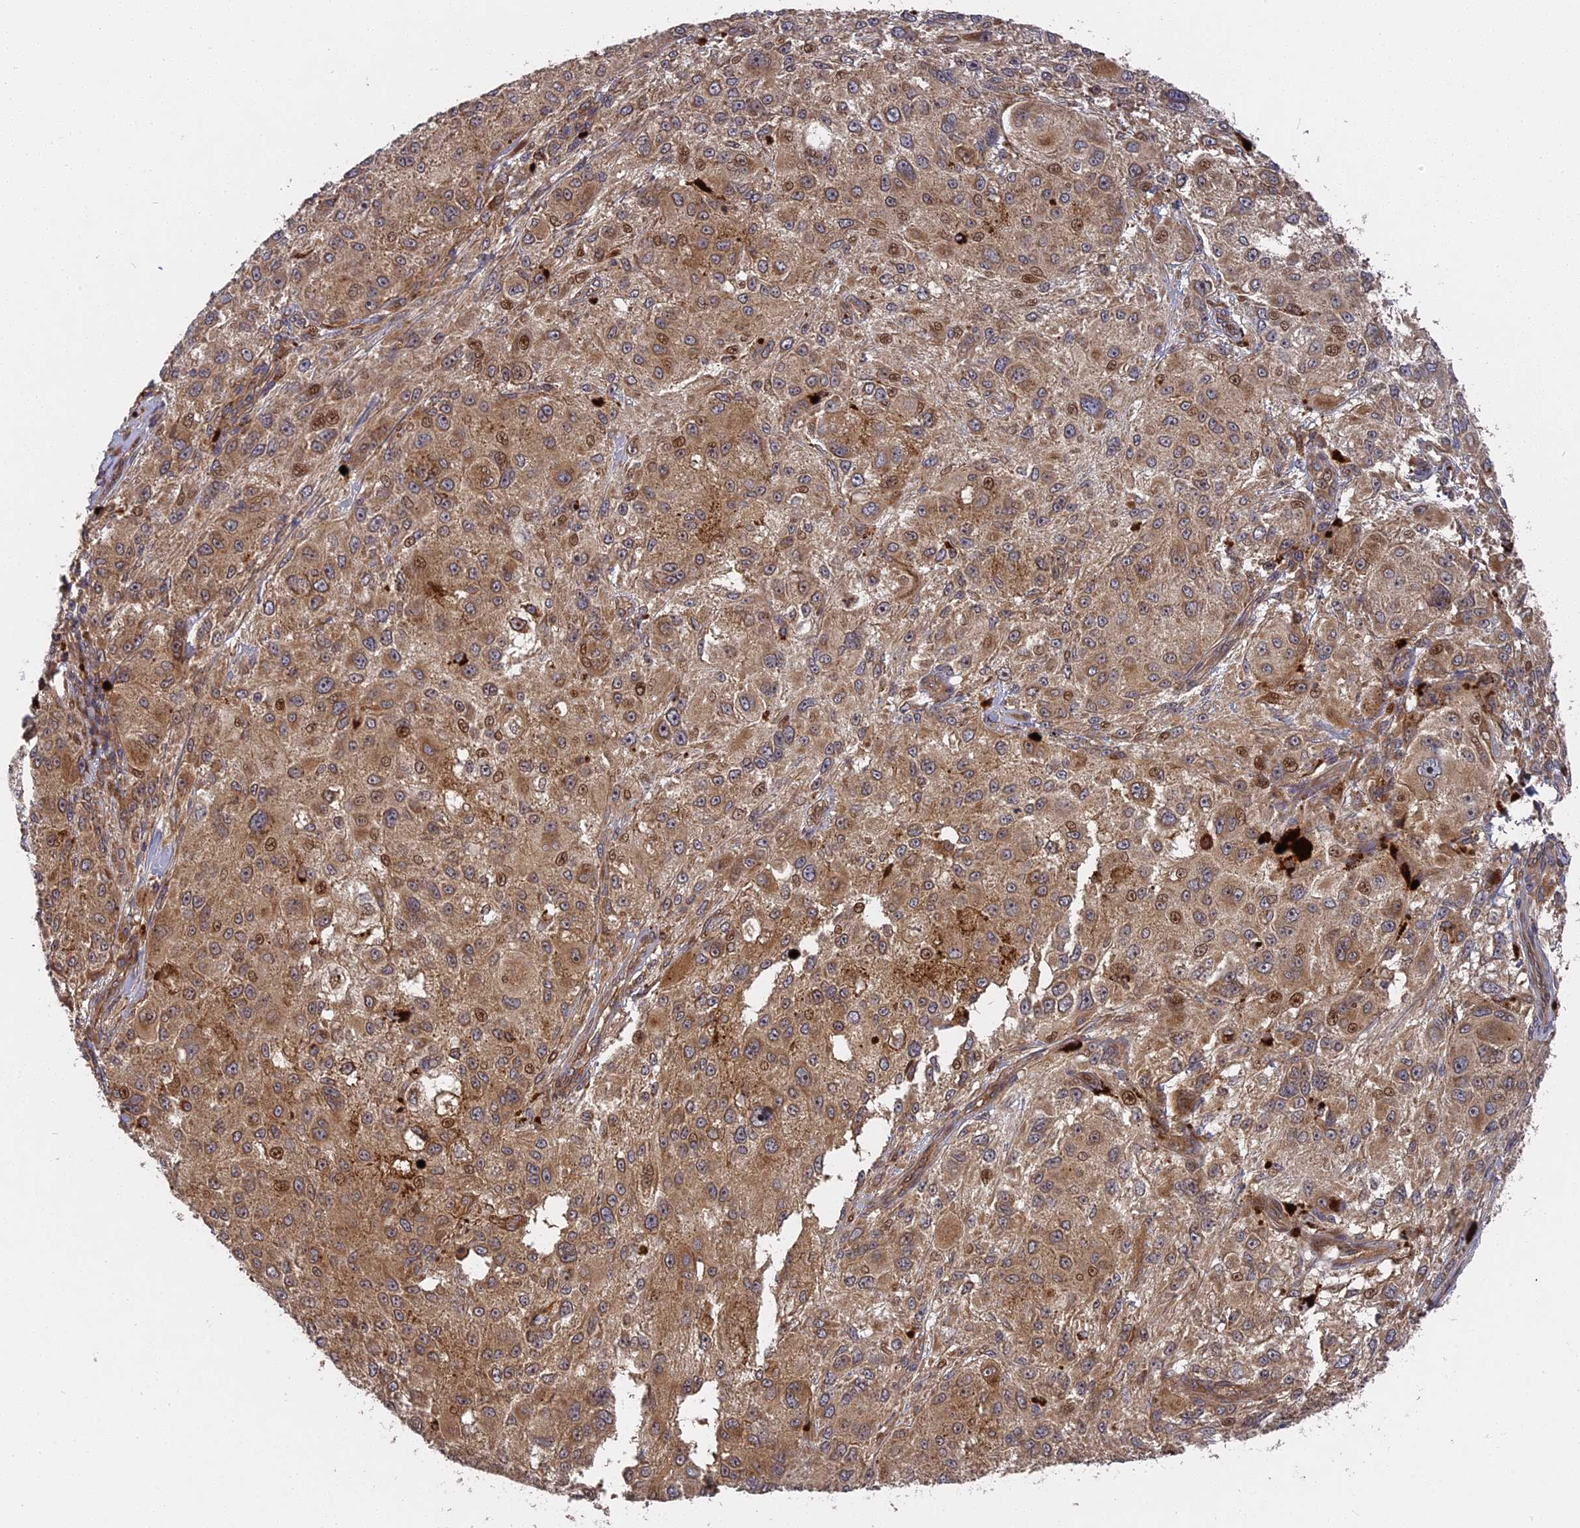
{"staining": {"intensity": "moderate", "quantity": ">75%", "location": "cytoplasmic/membranous,nuclear"}, "tissue": "melanoma", "cell_type": "Tumor cells", "image_type": "cancer", "snomed": [{"axis": "morphology", "description": "Necrosis, NOS"}, {"axis": "morphology", "description": "Malignant melanoma, NOS"}, {"axis": "topography", "description": "Skin"}], "caption": "About >75% of tumor cells in human malignant melanoma demonstrate moderate cytoplasmic/membranous and nuclear protein positivity as visualized by brown immunohistochemical staining.", "gene": "TMUB2", "patient": {"sex": "female", "age": 87}}